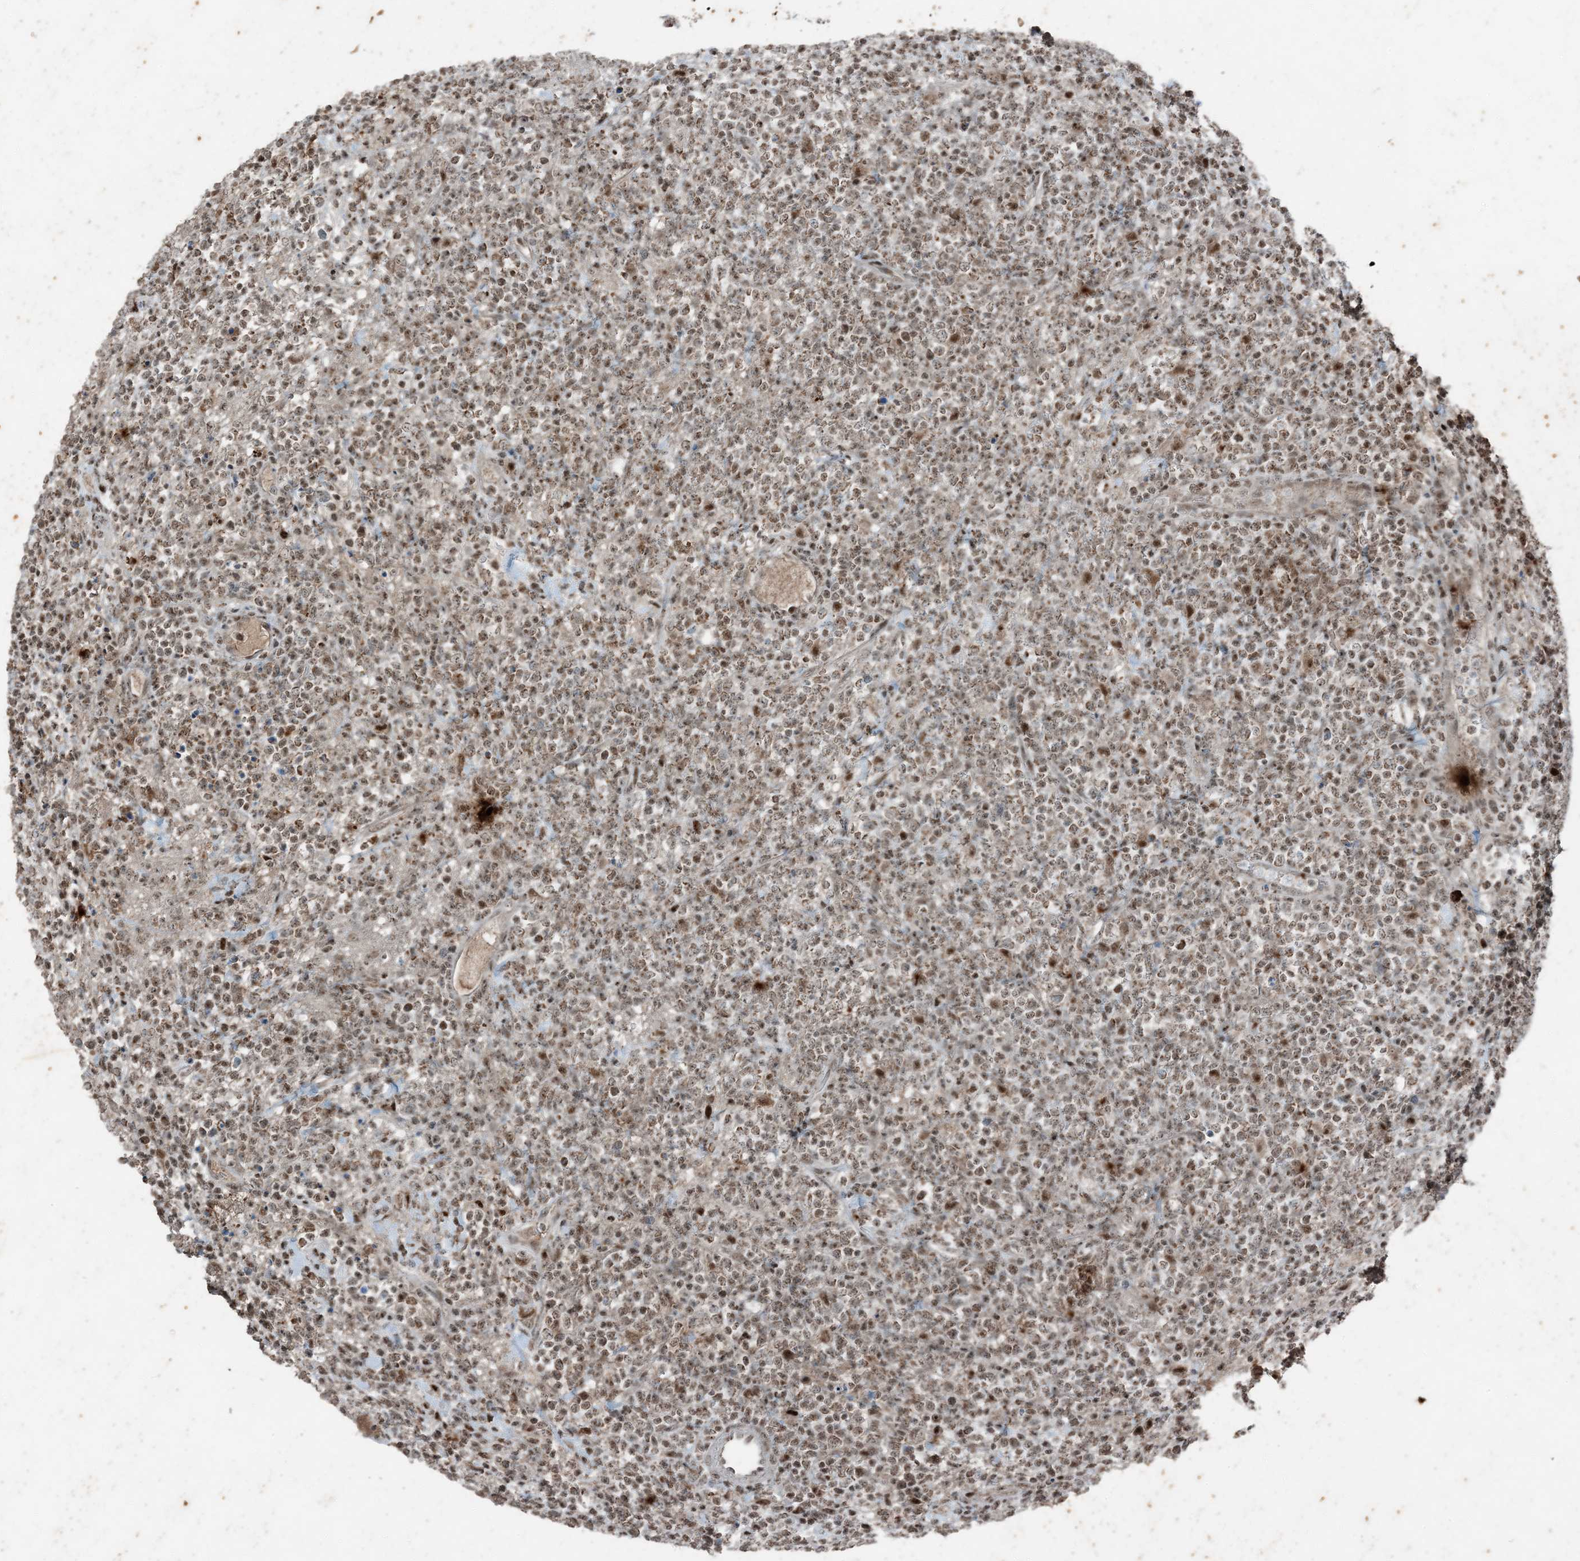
{"staining": {"intensity": "moderate", "quantity": ">75%", "location": "nuclear"}, "tissue": "lymphoma", "cell_type": "Tumor cells", "image_type": "cancer", "snomed": [{"axis": "morphology", "description": "Malignant lymphoma, non-Hodgkin's type, High grade"}, {"axis": "topography", "description": "Colon"}], "caption": "Approximately >75% of tumor cells in human high-grade malignant lymphoma, non-Hodgkin's type show moderate nuclear protein positivity as visualized by brown immunohistochemical staining.", "gene": "TADA2B", "patient": {"sex": "female", "age": 53}}